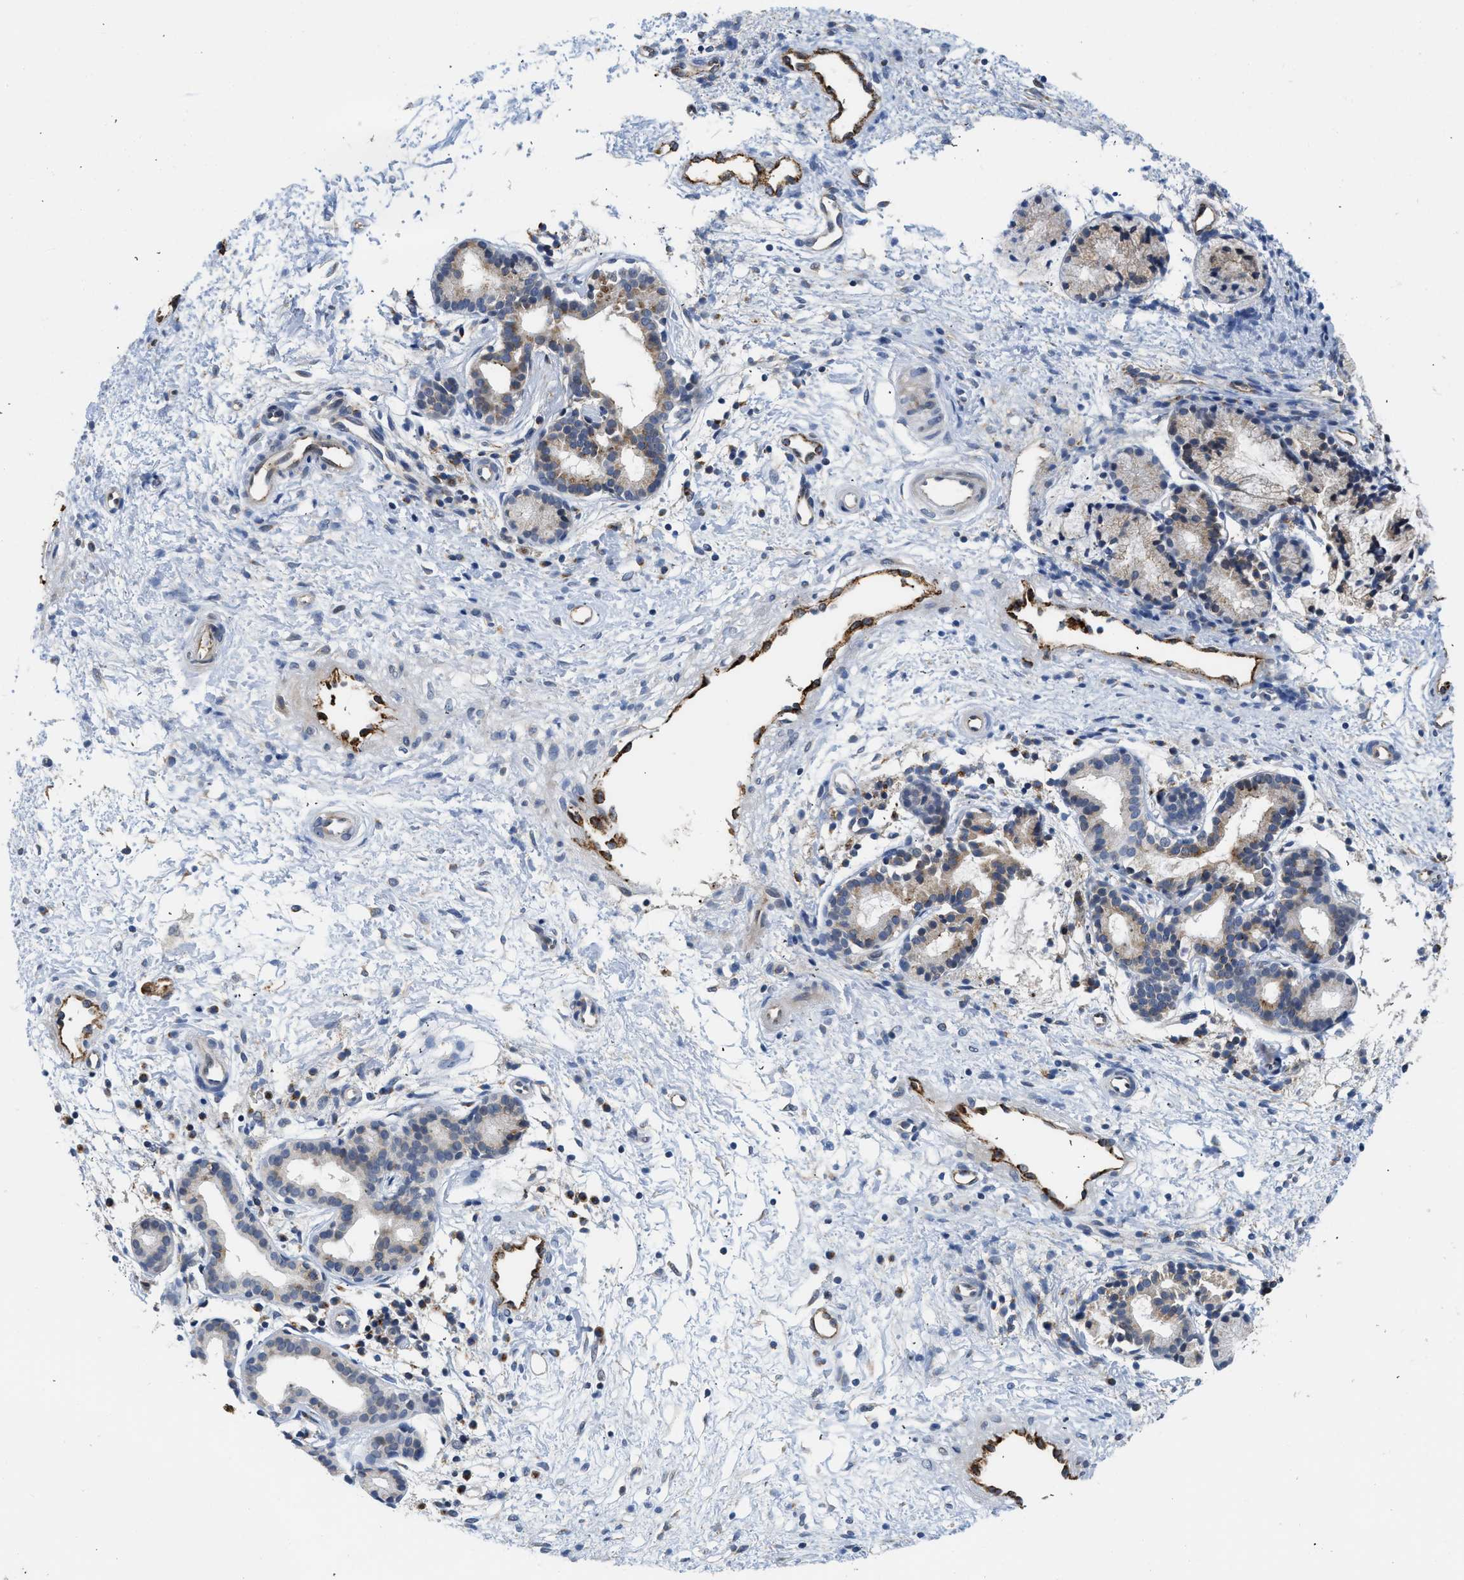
{"staining": {"intensity": "weak", "quantity": ">75%", "location": "cytoplasmic/membranous"}, "tissue": "nasopharynx", "cell_type": "Respiratory epithelial cells", "image_type": "normal", "snomed": [{"axis": "morphology", "description": "Normal tissue, NOS"}, {"axis": "topography", "description": "Nasopharynx"}], "caption": "This histopathology image displays immunohistochemistry (IHC) staining of benign nasopharynx, with low weak cytoplasmic/membranous staining in about >75% of respiratory epithelial cells.", "gene": "PIM1", "patient": {"sex": "male", "age": 21}}